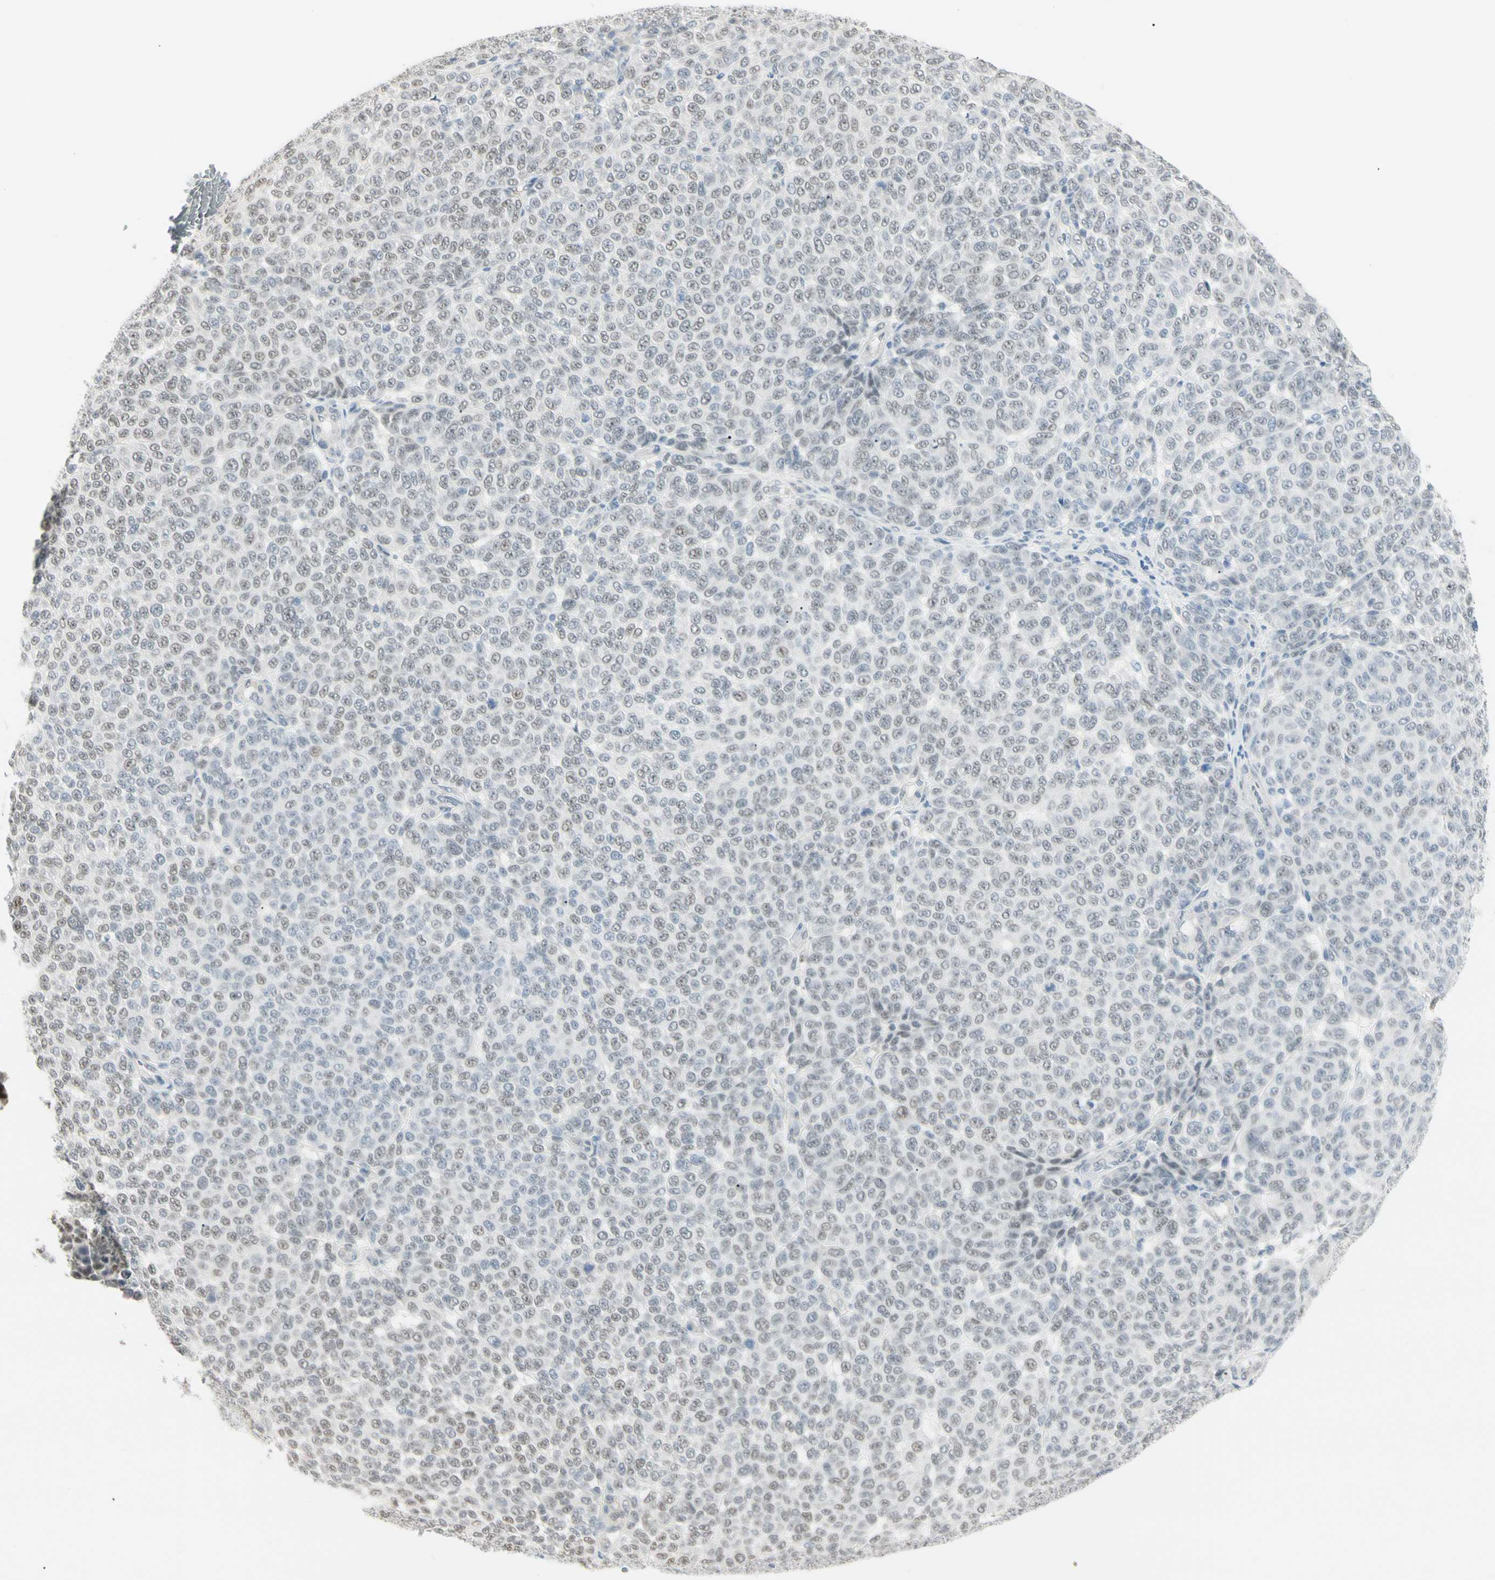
{"staining": {"intensity": "weak", "quantity": "25%-75%", "location": "nuclear"}, "tissue": "melanoma", "cell_type": "Tumor cells", "image_type": "cancer", "snomed": [{"axis": "morphology", "description": "Malignant melanoma, NOS"}, {"axis": "topography", "description": "Skin"}], "caption": "A micrograph of human melanoma stained for a protein shows weak nuclear brown staining in tumor cells.", "gene": "ASPN", "patient": {"sex": "male", "age": 59}}